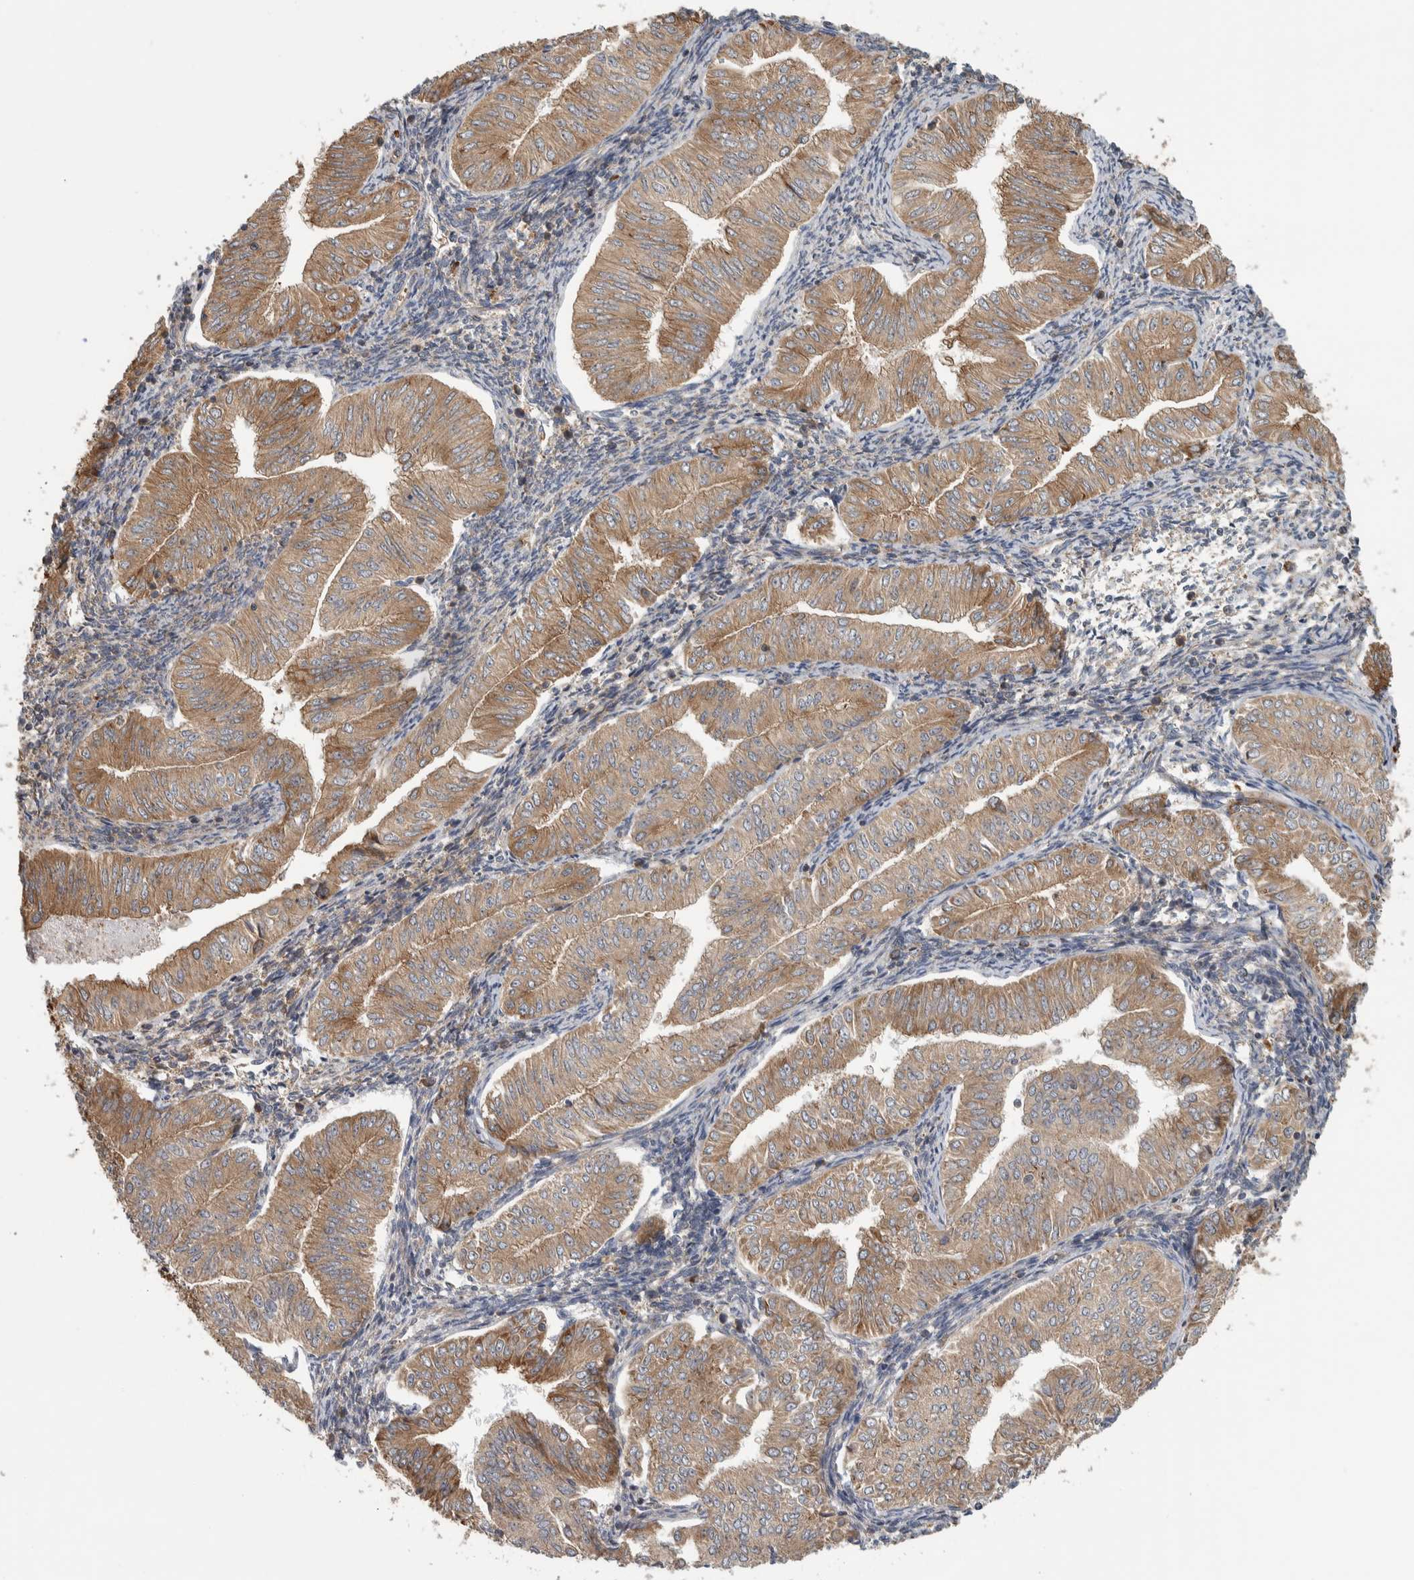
{"staining": {"intensity": "moderate", "quantity": ">75%", "location": "cytoplasmic/membranous"}, "tissue": "endometrial cancer", "cell_type": "Tumor cells", "image_type": "cancer", "snomed": [{"axis": "morphology", "description": "Normal tissue, NOS"}, {"axis": "morphology", "description": "Adenocarcinoma, NOS"}, {"axis": "topography", "description": "Endometrium"}], "caption": "IHC staining of endometrial cancer (adenocarcinoma), which exhibits medium levels of moderate cytoplasmic/membranous positivity in approximately >75% of tumor cells indicating moderate cytoplasmic/membranous protein staining. The staining was performed using DAB (3,3'-diaminobenzidine) (brown) for protein detection and nuclei were counterstained in hematoxylin (blue).", "gene": "EIF3H", "patient": {"sex": "female", "age": 53}}